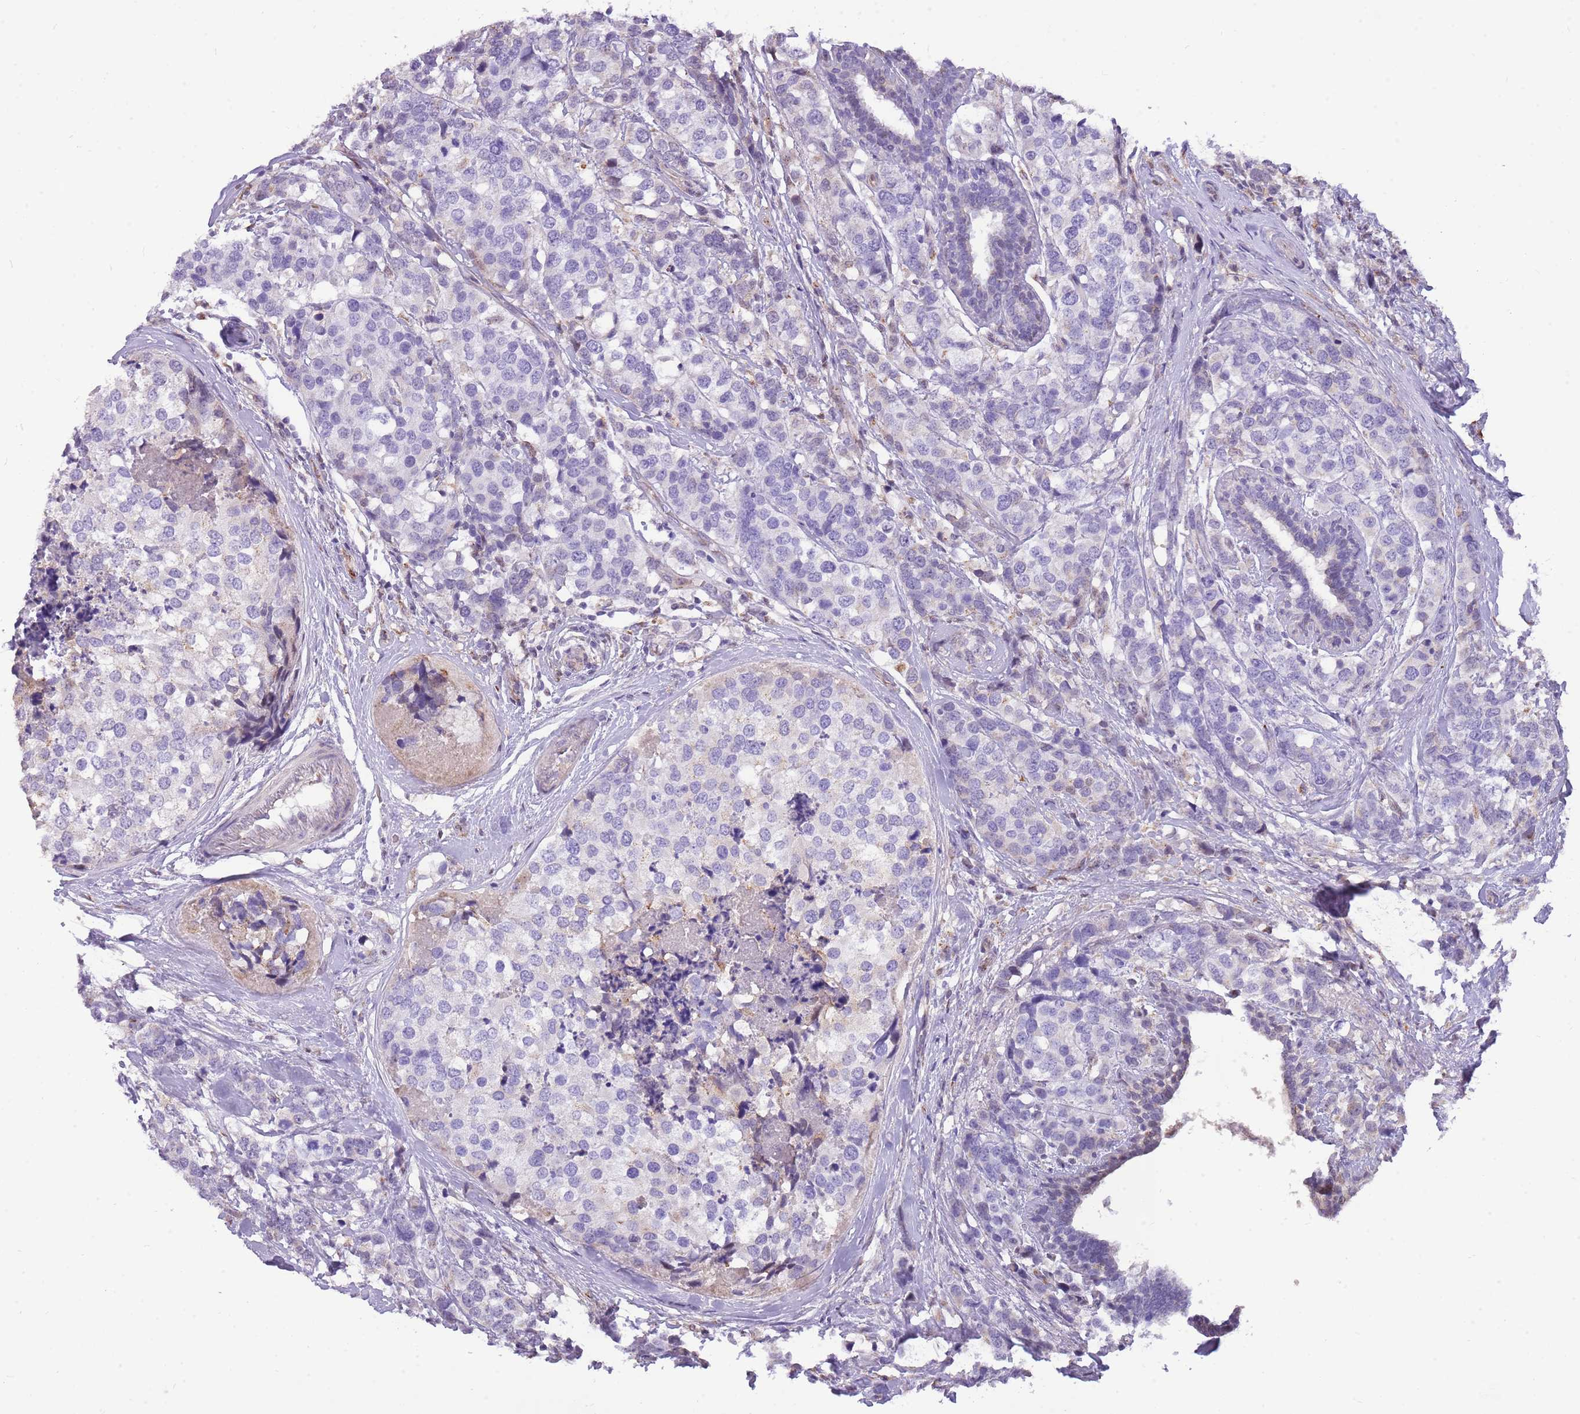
{"staining": {"intensity": "negative", "quantity": "none", "location": "none"}, "tissue": "breast cancer", "cell_type": "Tumor cells", "image_type": "cancer", "snomed": [{"axis": "morphology", "description": "Lobular carcinoma"}, {"axis": "topography", "description": "Breast"}], "caption": "Tumor cells are negative for brown protein staining in lobular carcinoma (breast). The staining was performed using DAB to visualize the protein expression in brown, while the nuclei were stained in blue with hematoxylin (Magnification: 20x).", "gene": "PCNX1", "patient": {"sex": "female", "age": 59}}